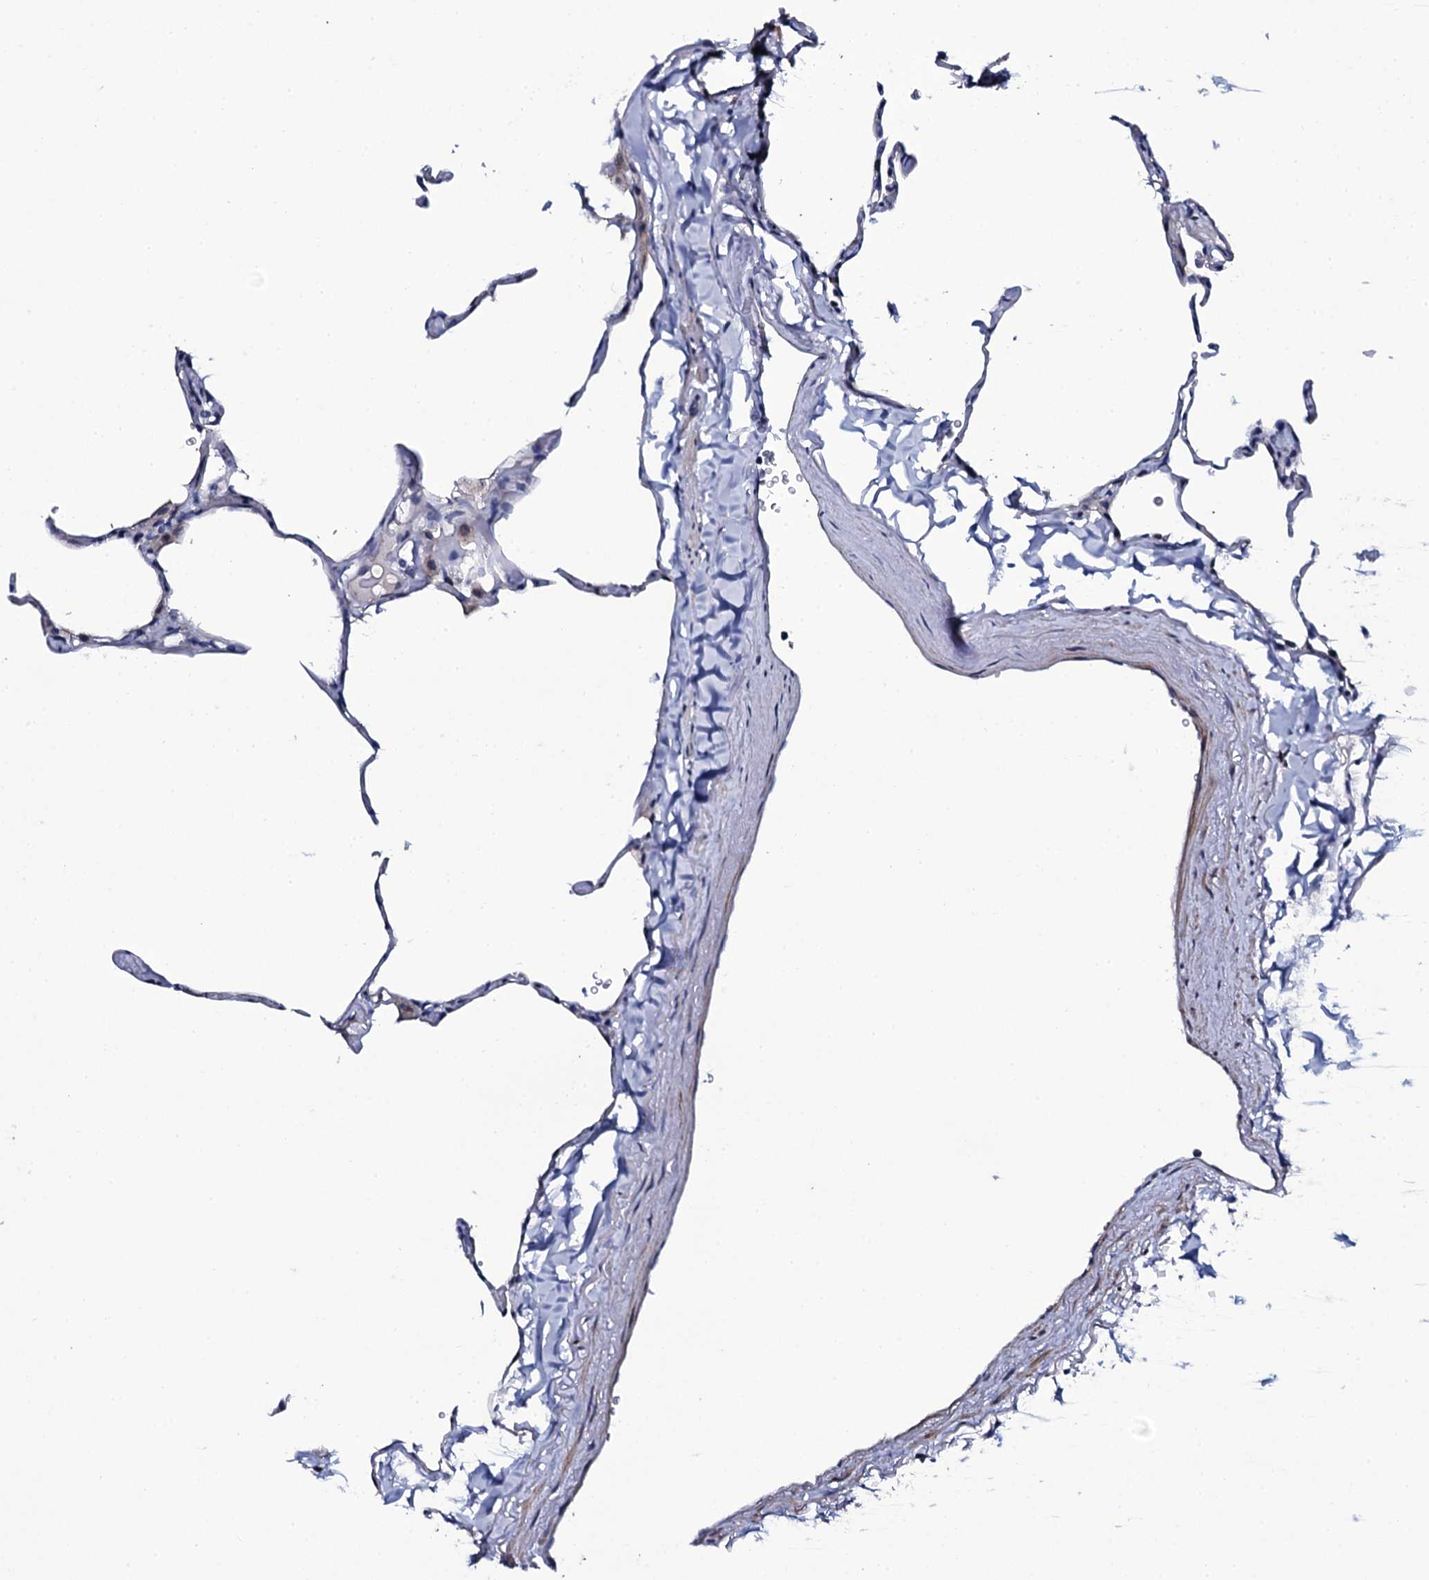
{"staining": {"intensity": "negative", "quantity": "none", "location": "none"}, "tissue": "lung", "cell_type": "Alveolar cells", "image_type": "normal", "snomed": [{"axis": "morphology", "description": "Normal tissue, NOS"}, {"axis": "topography", "description": "Lung"}], "caption": "High magnification brightfield microscopy of unremarkable lung stained with DAB (brown) and counterstained with hematoxylin (blue): alveolar cells show no significant expression.", "gene": "NPM2", "patient": {"sex": "male", "age": 65}}